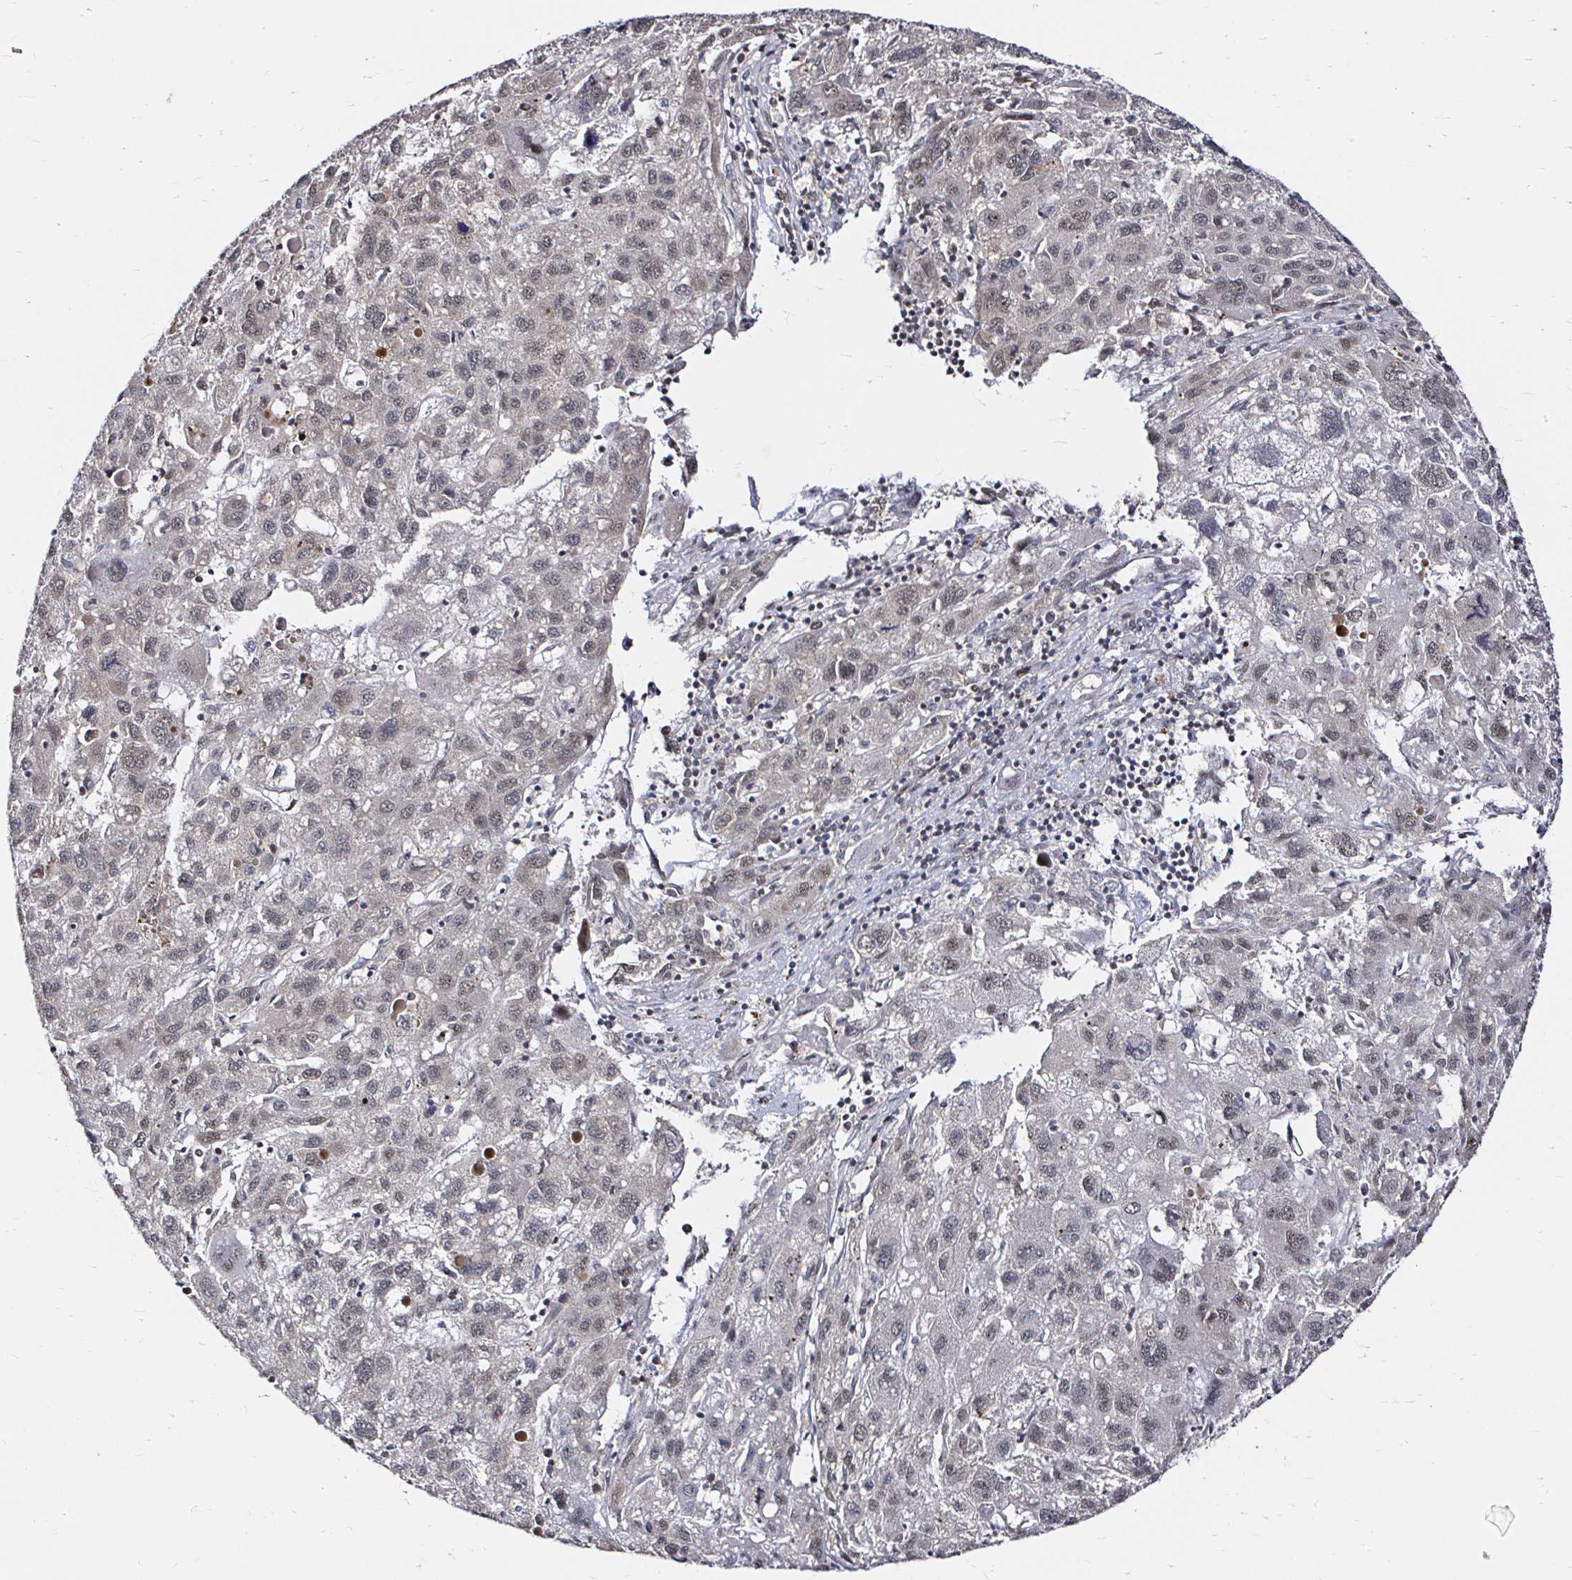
{"staining": {"intensity": "weak", "quantity": "25%-75%", "location": "cytoplasmic/membranous,nuclear"}, "tissue": "liver cancer", "cell_type": "Tumor cells", "image_type": "cancer", "snomed": [{"axis": "morphology", "description": "Carcinoma, Hepatocellular, NOS"}, {"axis": "topography", "description": "Liver"}], "caption": "Protein staining demonstrates weak cytoplasmic/membranous and nuclear expression in approximately 25%-75% of tumor cells in liver hepatocellular carcinoma.", "gene": "SNRPC", "patient": {"sex": "female", "age": 77}}